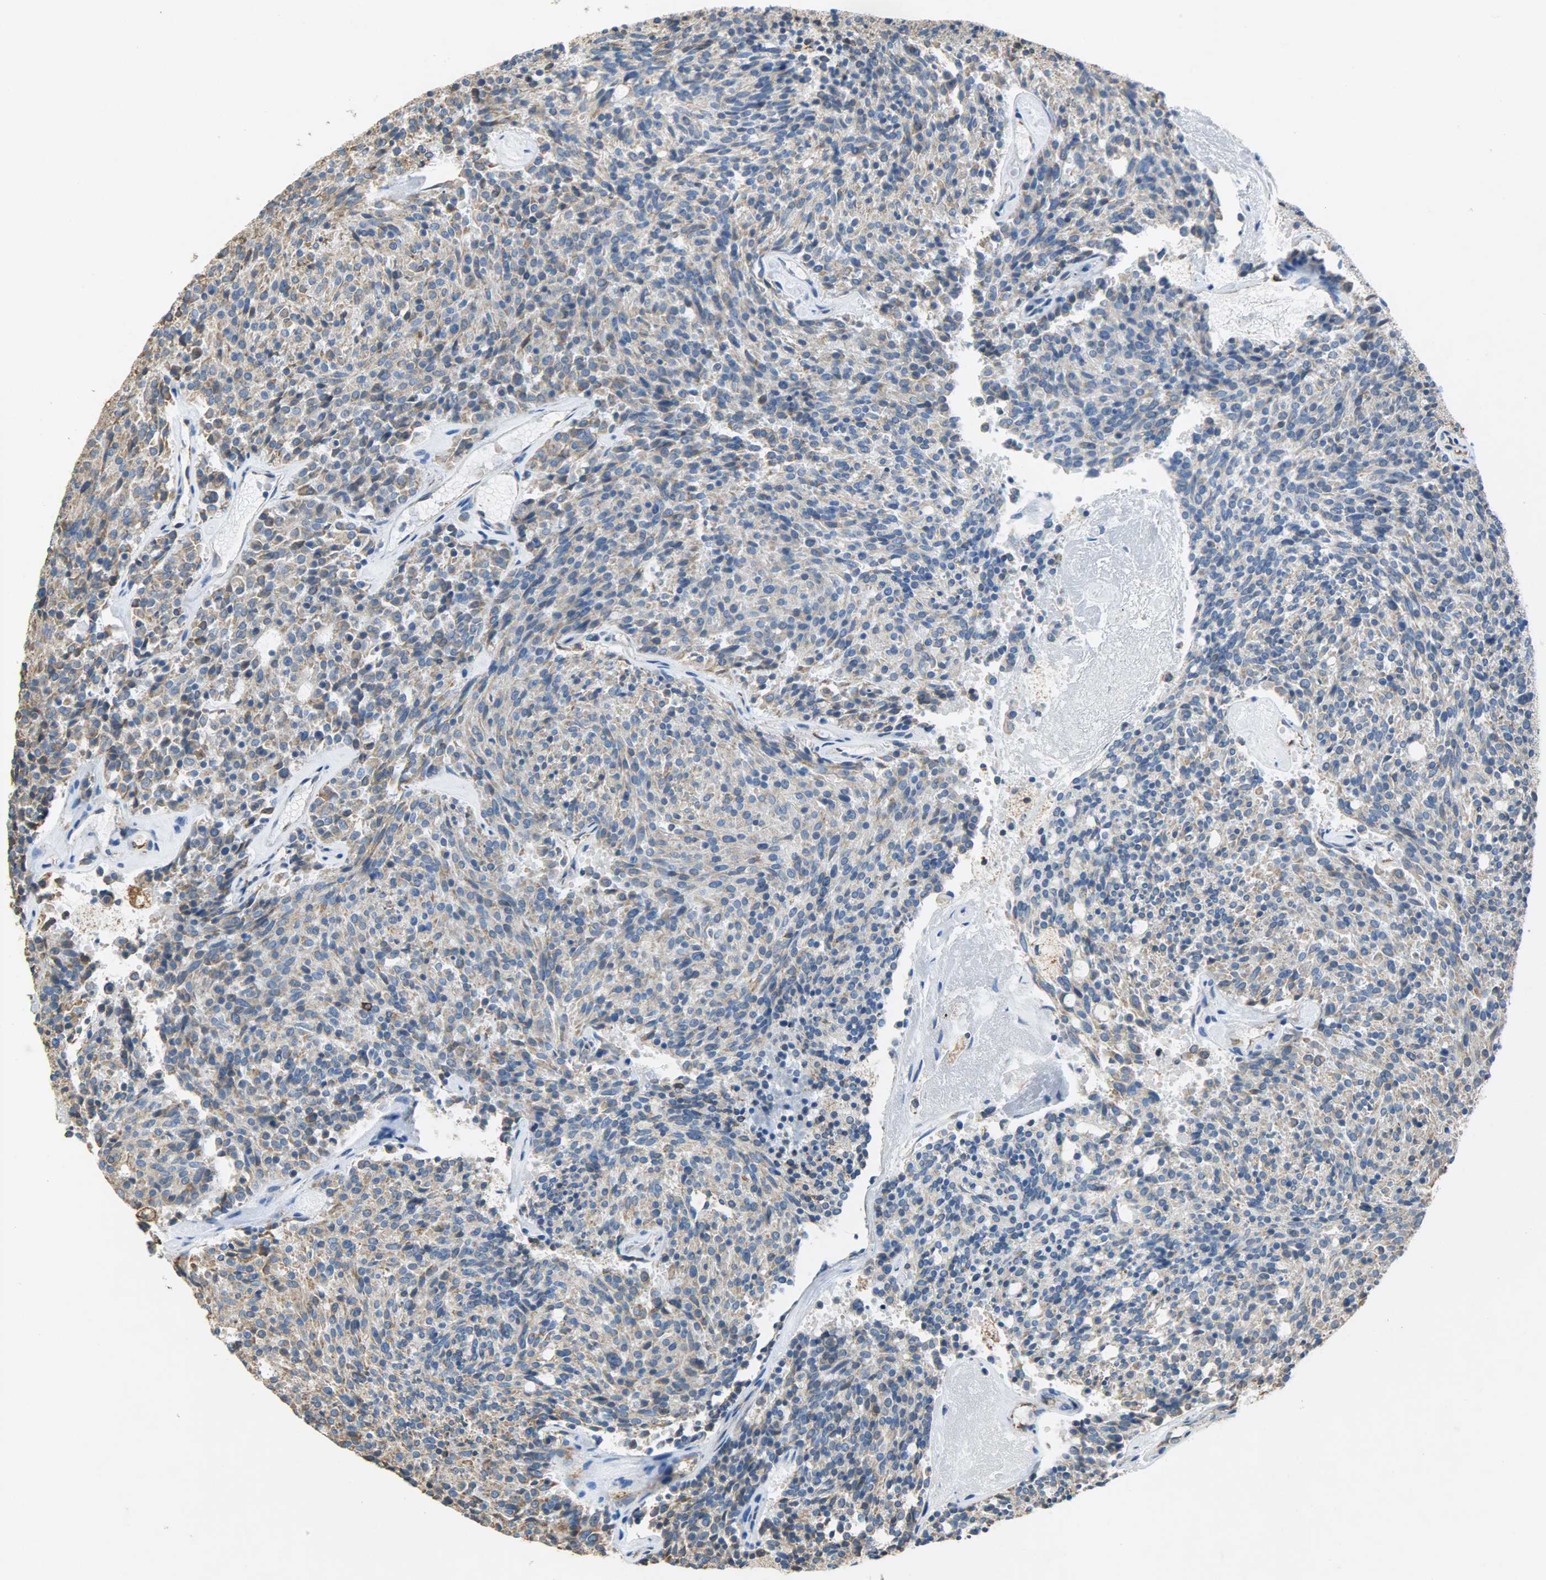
{"staining": {"intensity": "moderate", "quantity": ">75%", "location": "cytoplasmic/membranous"}, "tissue": "carcinoid", "cell_type": "Tumor cells", "image_type": "cancer", "snomed": [{"axis": "morphology", "description": "Carcinoid, malignant, NOS"}, {"axis": "topography", "description": "Pancreas"}], "caption": "Carcinoid (malignant) stained with DAB (3,3'-diaminobenzidine) IHC reveals medium levels of moderate cytoplasmic/membranous positivity in about >75% of tumor cells.", "gene": "HSPA5", "patient": {"sex": "female", "age": 54}}